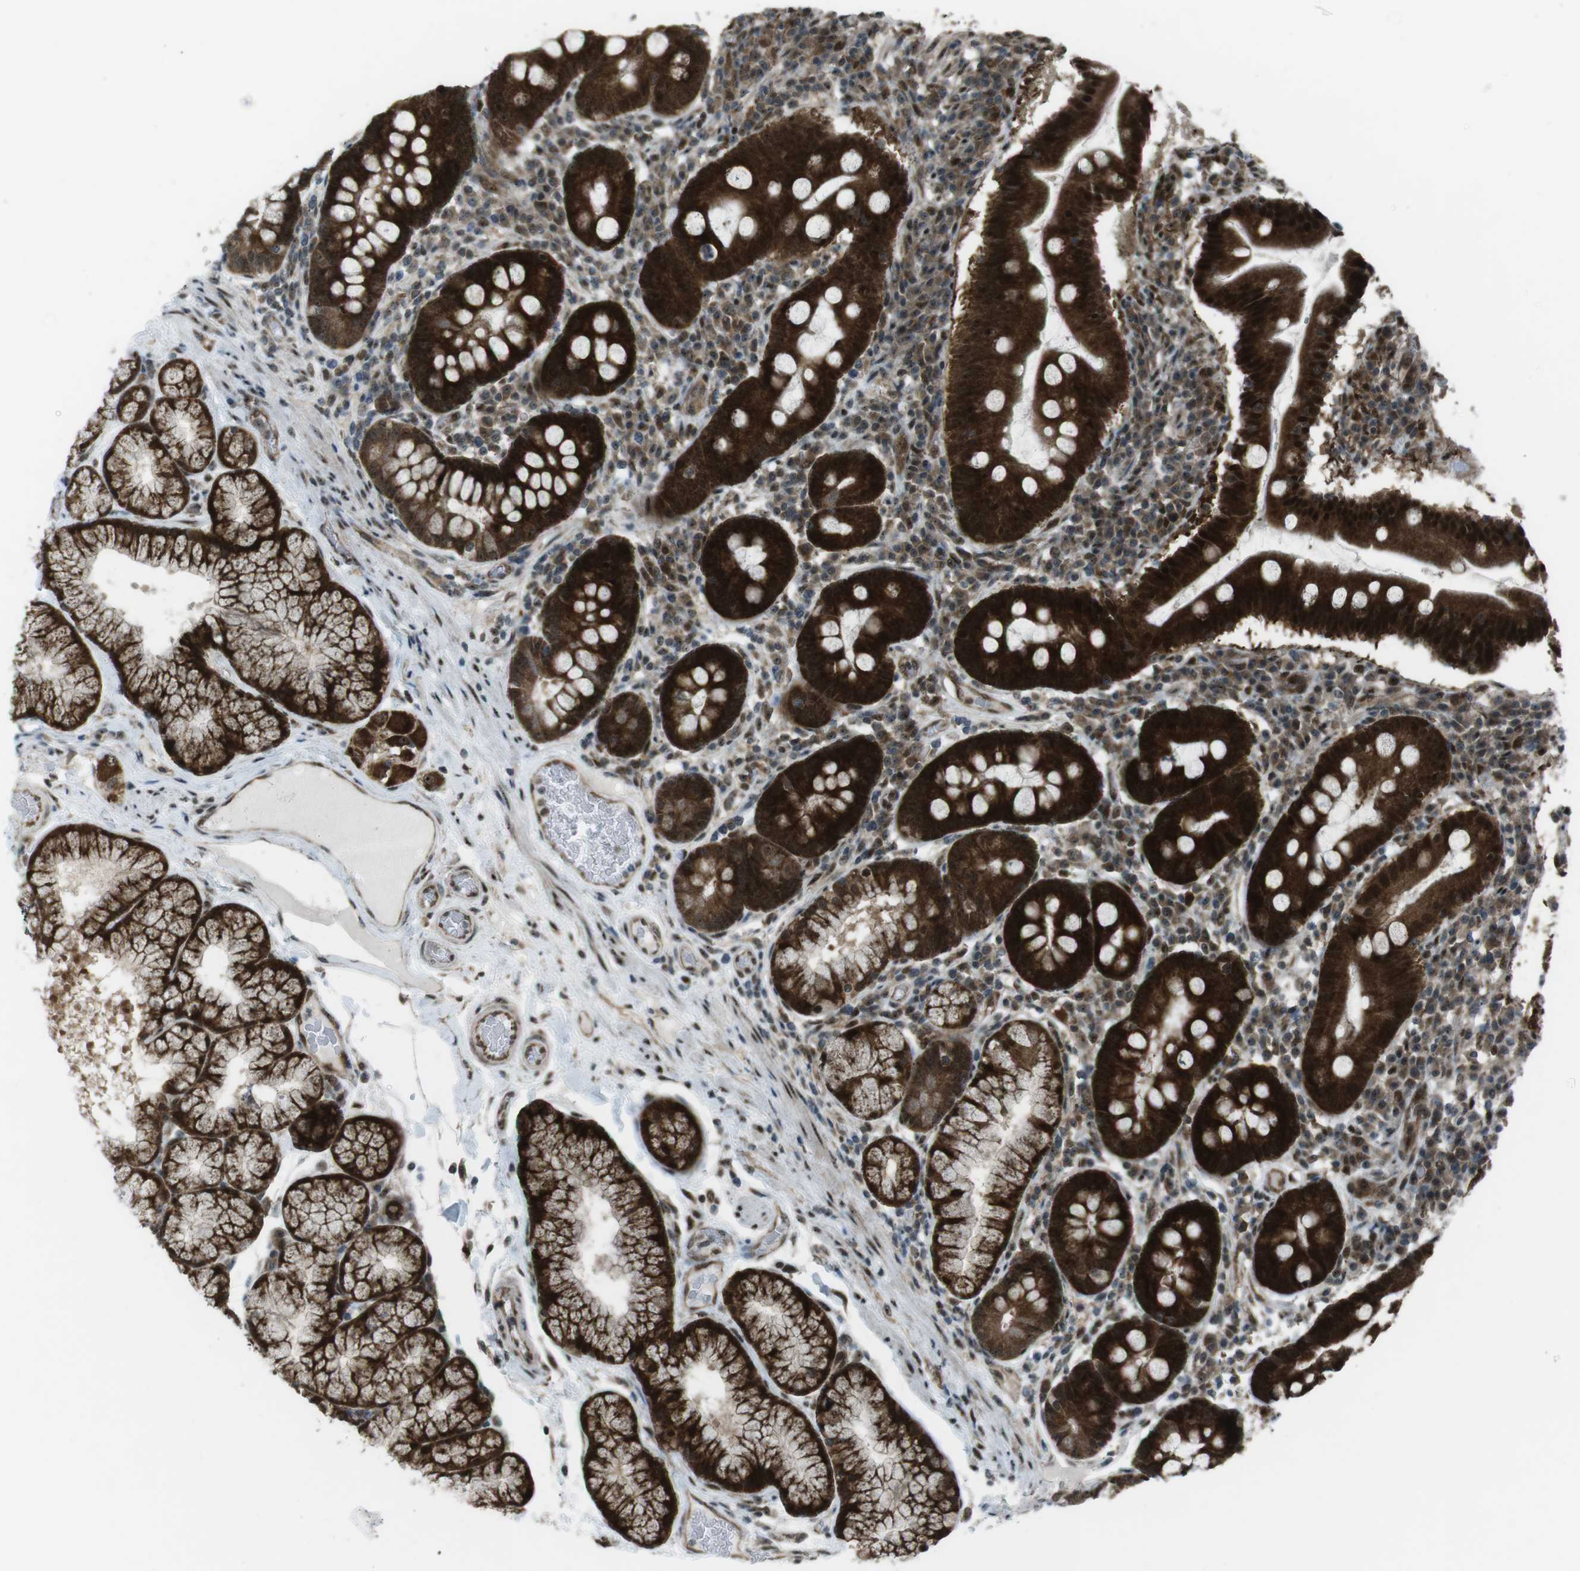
{"staining": {"intensity": "strong", "quantity": ">75%", "location": "cytoplasmic/membranous,nuclear"}, "tissue": "duodenum", "cell_type": "Glandular cells", "image_type": "normal", "snomed": [{"axis": "morphology", "description": "Normal tissue, NOS"}, {"axis": "topography", "description": "Duodenum"}], "caption": "Immunohistochemical staining of benign duodenum displays >75% levels of strong cytoplasmic/membranous,nuclear protein staining in approximately >75% of glandular cells. (Stains: DAB (3,3'-diaminobenzidine) in brown, nuclei in blue, Microscopy: brightfield microscopy at high magnification).", "gene": "CSNK1D", "patient": {"sex": "male", "age": 50}}